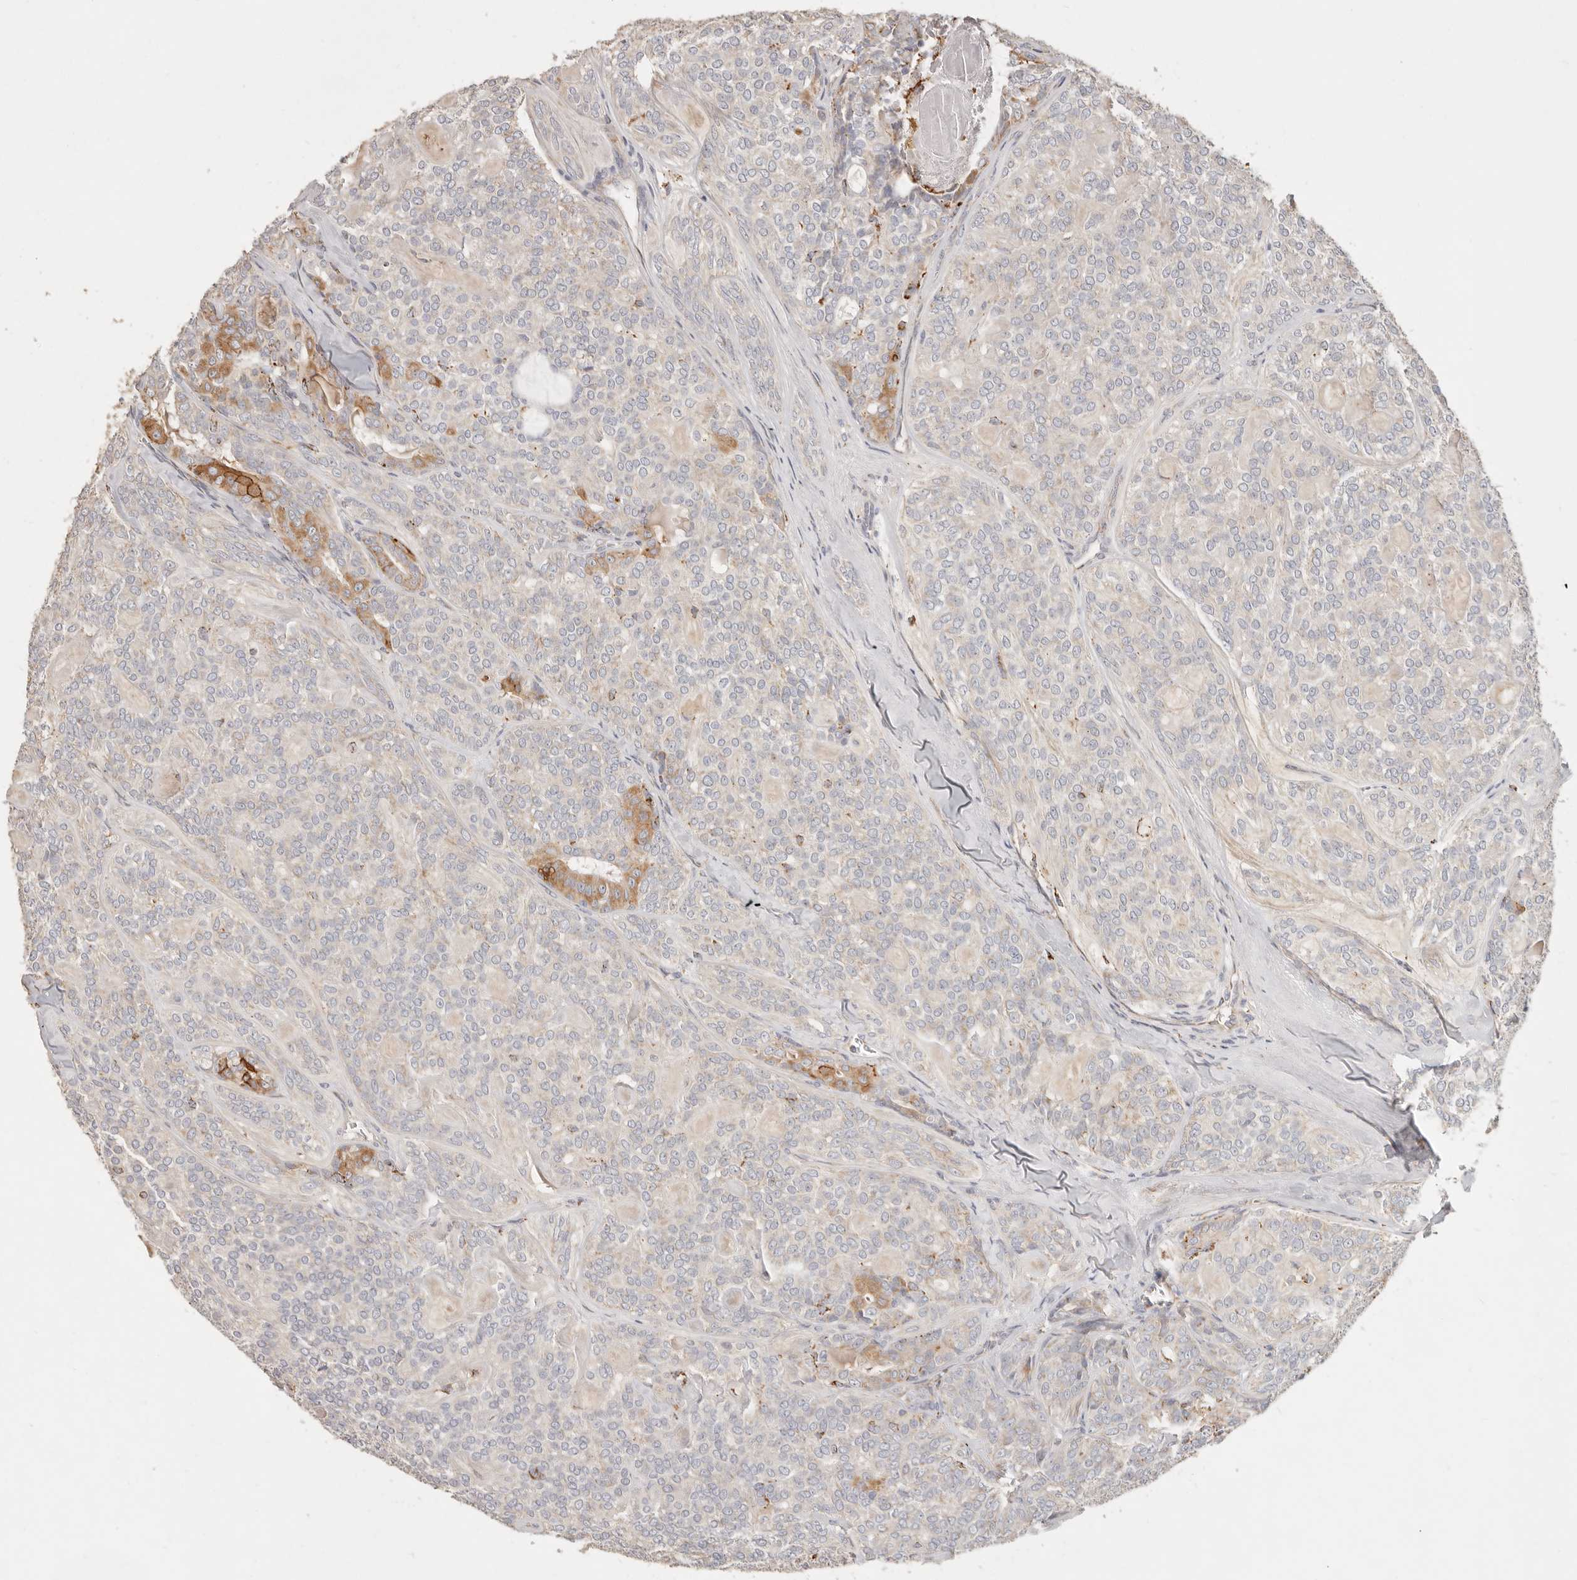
{"staining": {"intensity": "moderate", "quantity": "<25%", "location": "cytoplasmic/membranous"}, "tissue": "head and neck cancer", "cell_type": "Tumor cells", "image_type": "cancer", "snomed": [{"axis": "morphology", "description": "Adenocarcinoma, NOS"}, {"axis": "topography", "description": "Head-Neck"}], "caption": "High-magnification brightfield microscopy of head and neck cancer (adenocarcinoma) stained with DAB (brown) and counterstained with hematoxylin (blue). tumor cells exhibit moderate cytoplasmic/membranous positivity is present in about<25% of cells.", "gene": "ARHGEF10L", "patient": {"sex": "male", "age": 66}}